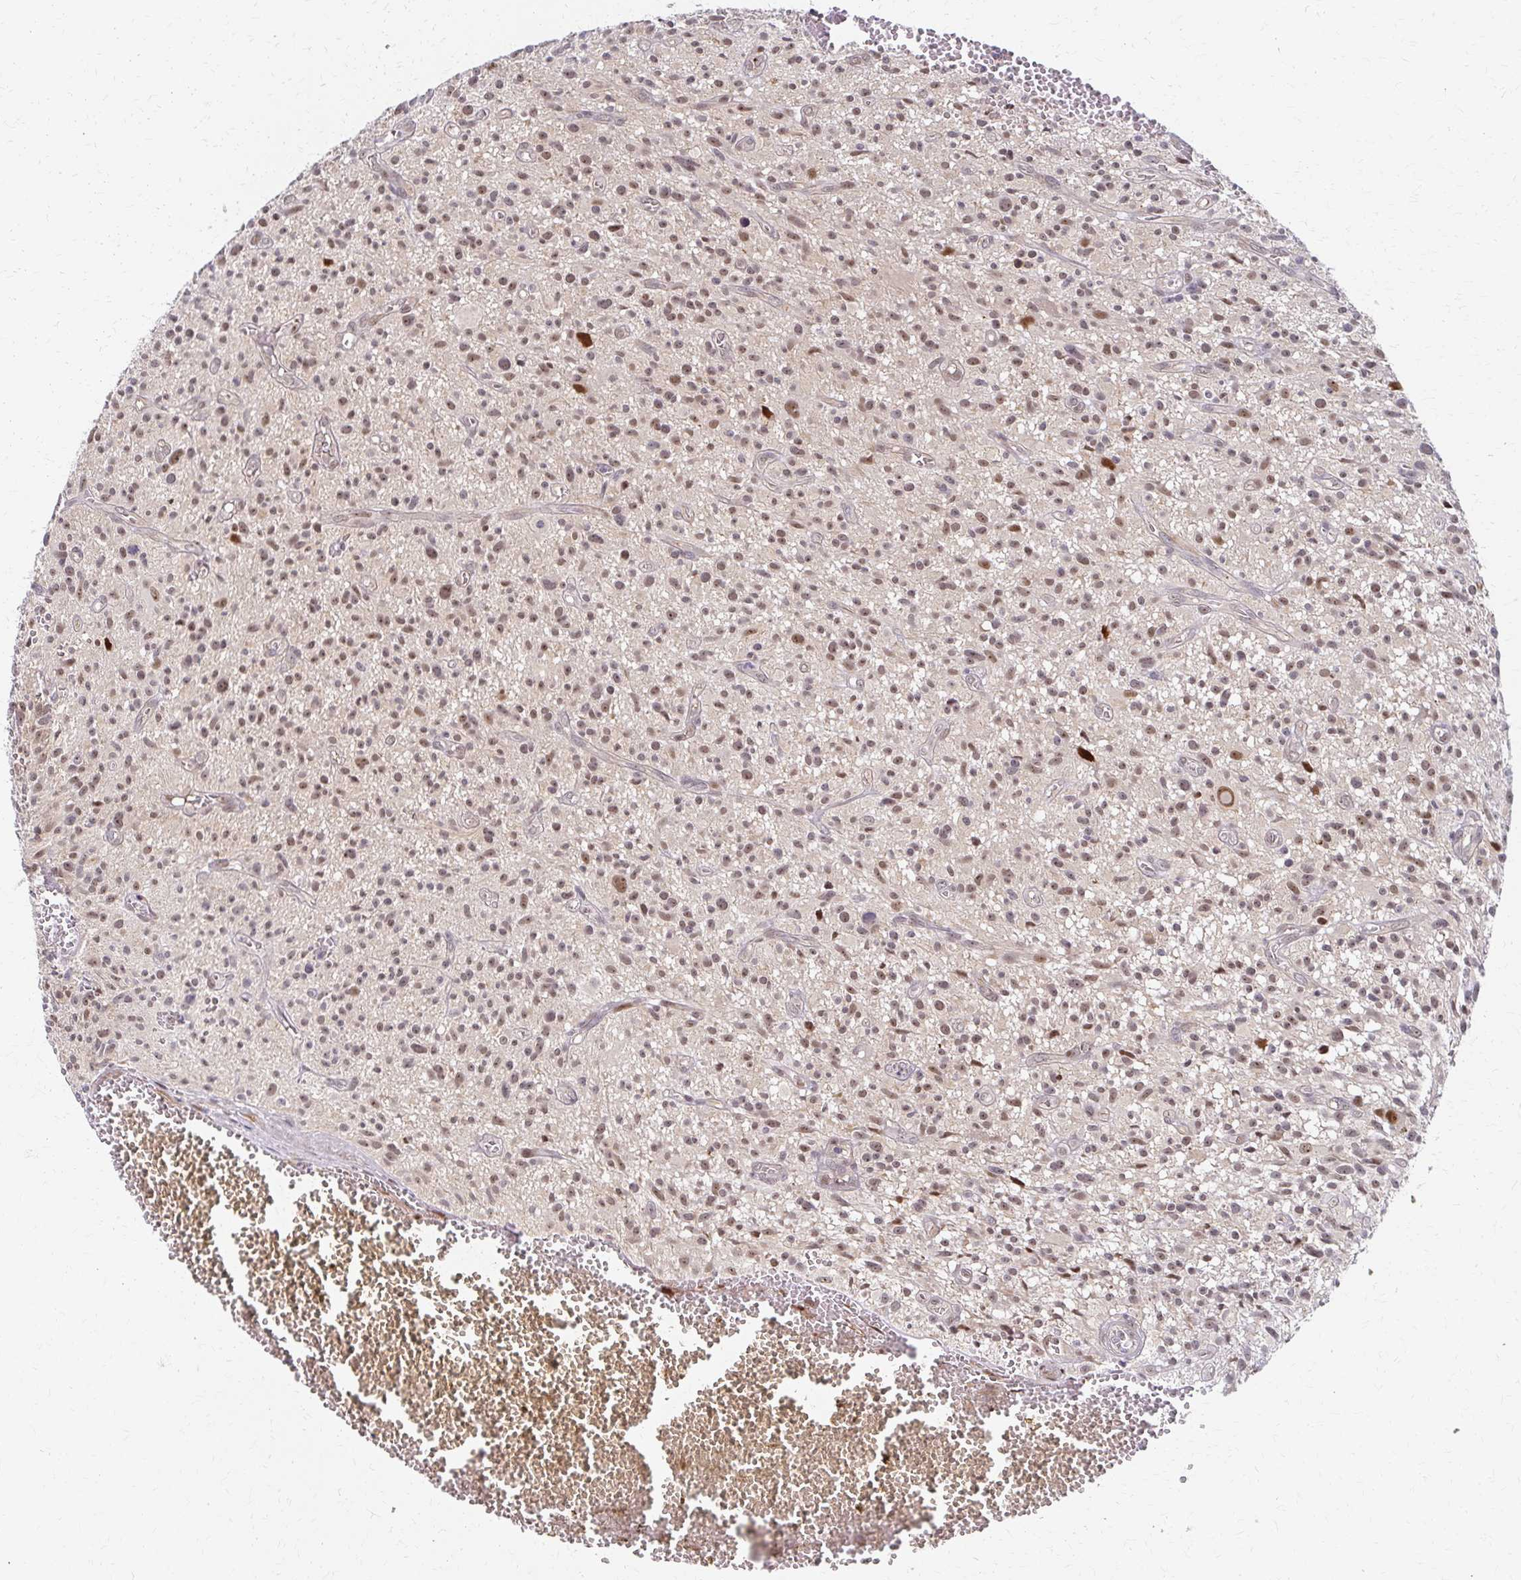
{"staining": {"intensity": "weak", "quantity": ">75%", "location": "nuclear"}, "tissue": "glioma", "cell_type": "Tumor cells", "image_type": "cancer", "snomed": [{"axis": "morphology", "description": "Glioma, malignant, High grade"}, {"axis": "topography", "description": "Brain"}], "caption": "Protein expression analysis of glioma demonstrates weak nuclear staining in about >75% of tumor cells.", "gene": "PSMD7", "patient": {"sex": "male", "age": 75}}